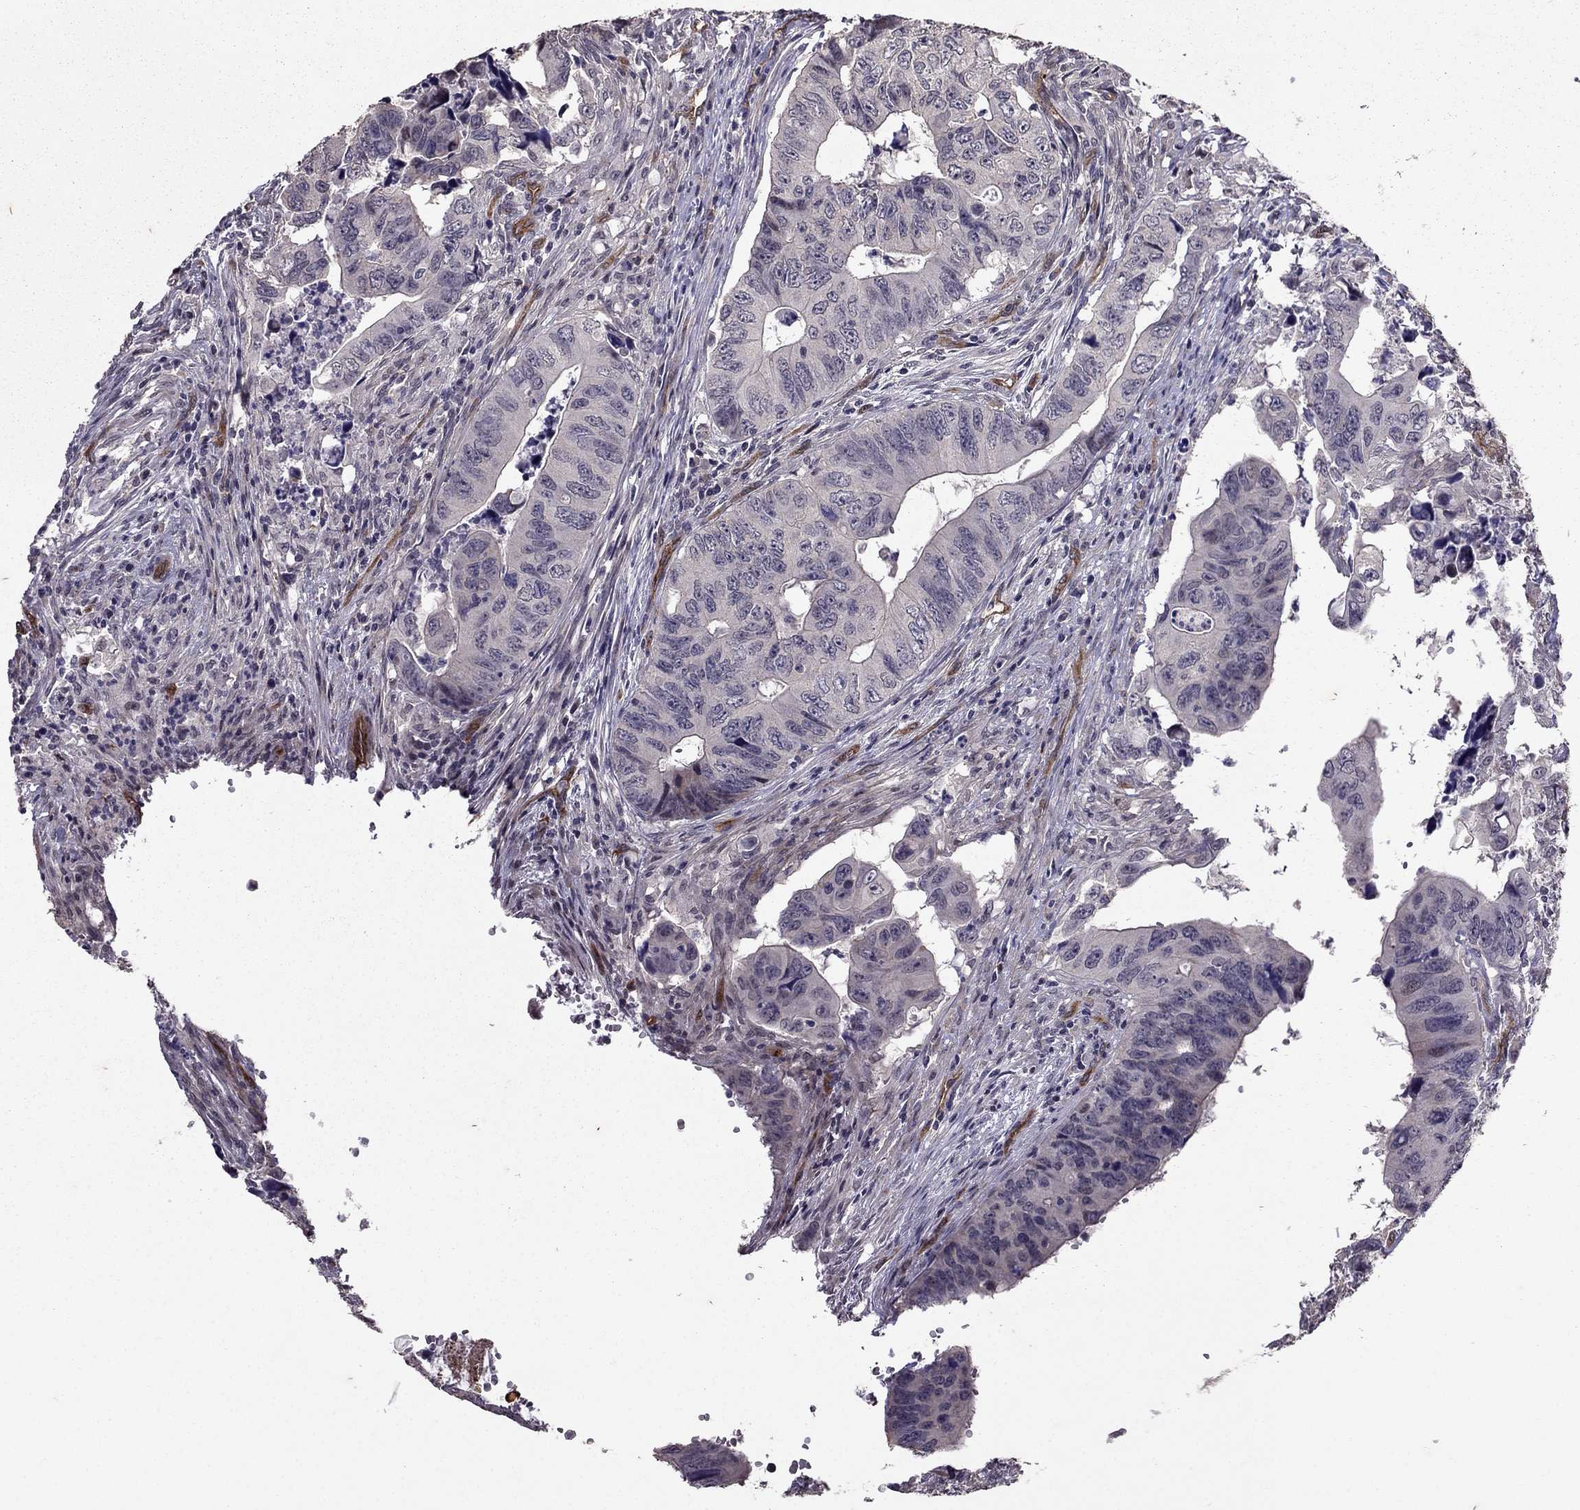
{"staining": {"intensity": "negative", "quantity": "none", "location": "none"}, "tissue": "colorectal cancer", "cell_type": "Tumor cells", "image_type": "cancer", "snomed": [{"axis": "morphology", "description": "Adenocarcinoma, NOS"}, {"axis": "topography", "description": "Colon"}], "caption": "Tumor cells are negative for protein expression in human adenocarcinoma (colorectal).", "gene": "RASIP1", "patient": {"sex": "female", "age": 82}}